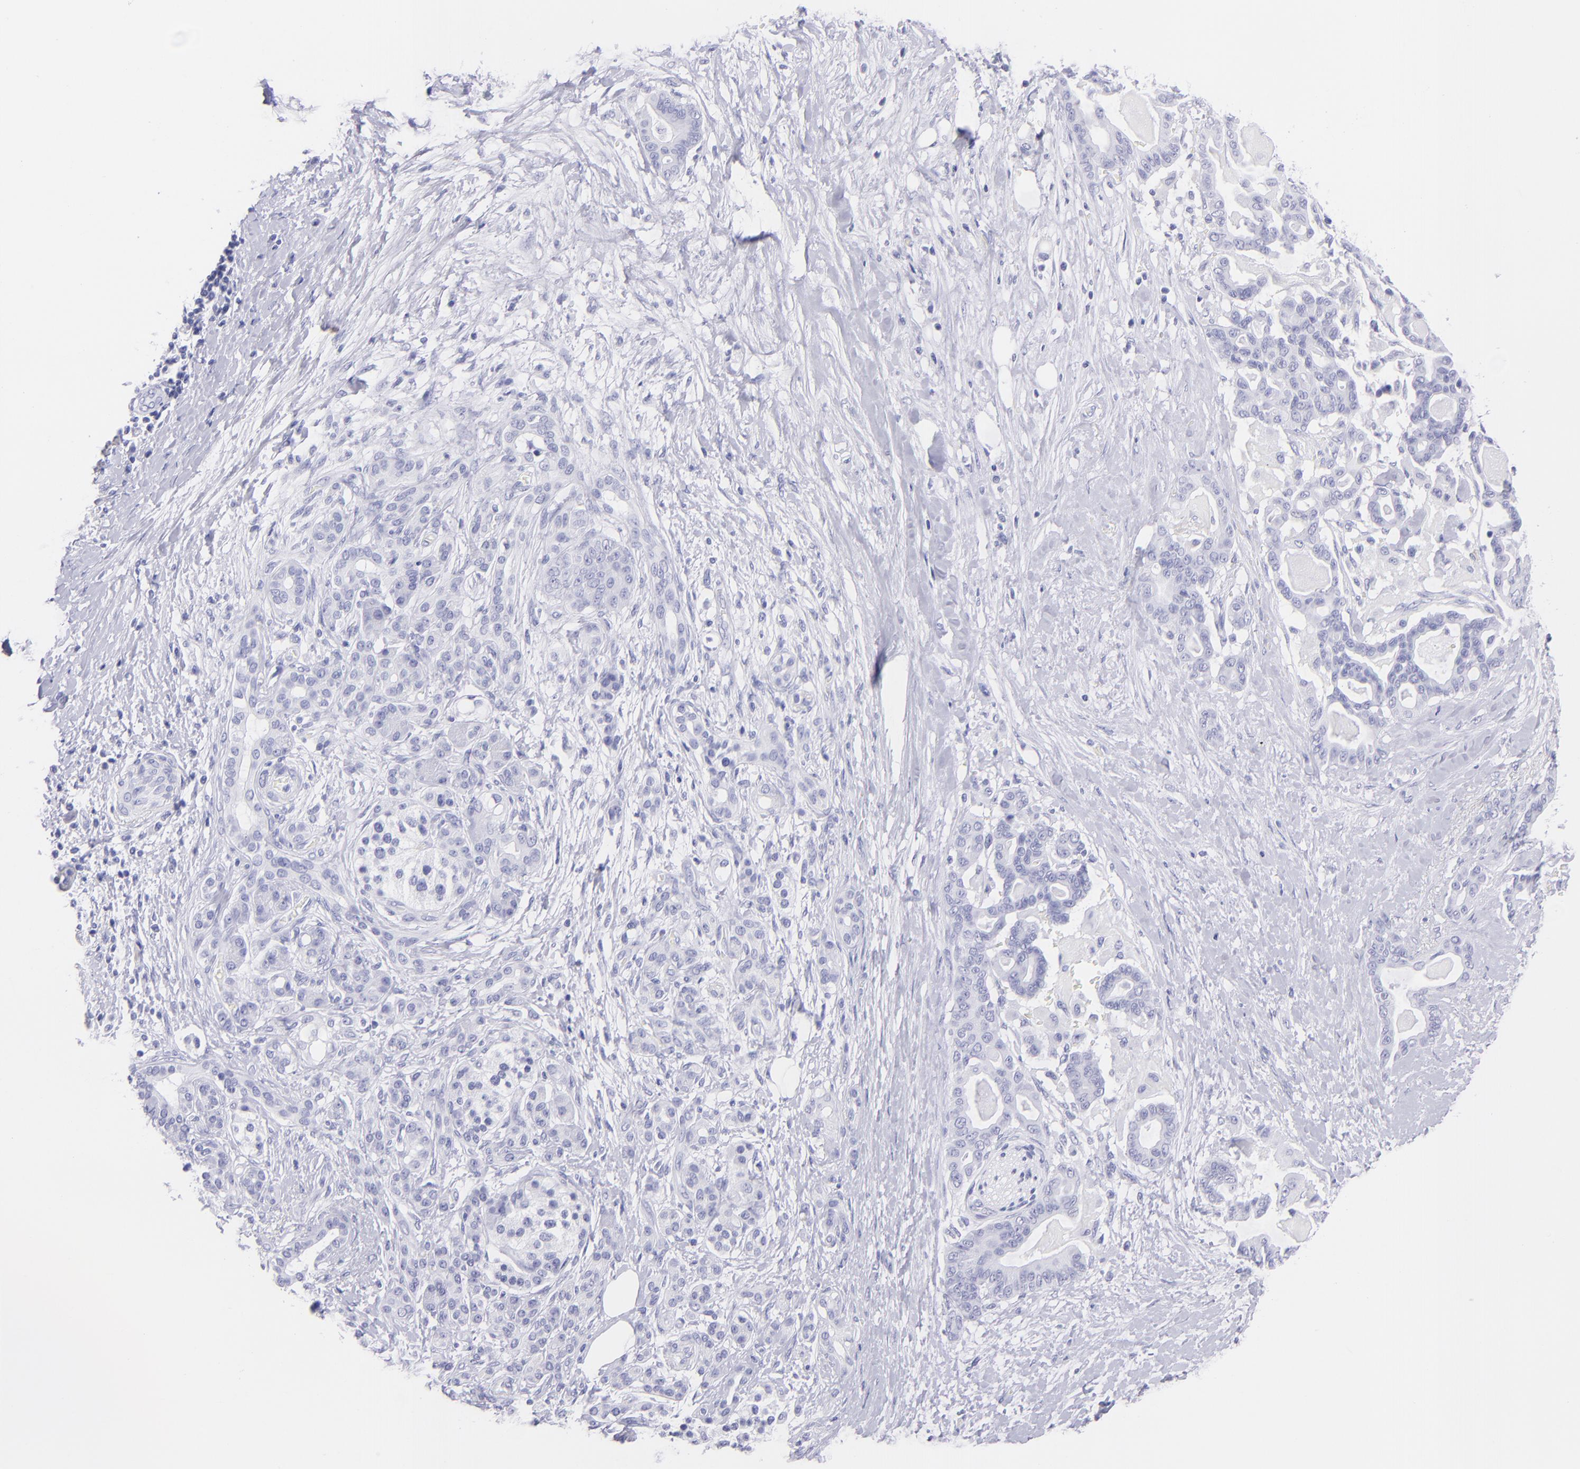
{"staining": {"intensity": "negative", "quantity": "none", "location": "none"}, "tissue": "pancreatic cancer", "cell_type": "Tumor cells", "image_type": "cancer", "snomed": [{"axis": "morphology", "description": "Adenocarcinoma, NOS"}, {"axis": "topography", "description": "Pancreas"}], "caption": "Immunohistochemical staining of human adenocarcinoma (pancreatic) displays no significant positivity in tumor cells.", "gene": "PIP", "patient": {"sex": "male", "age": 63}}